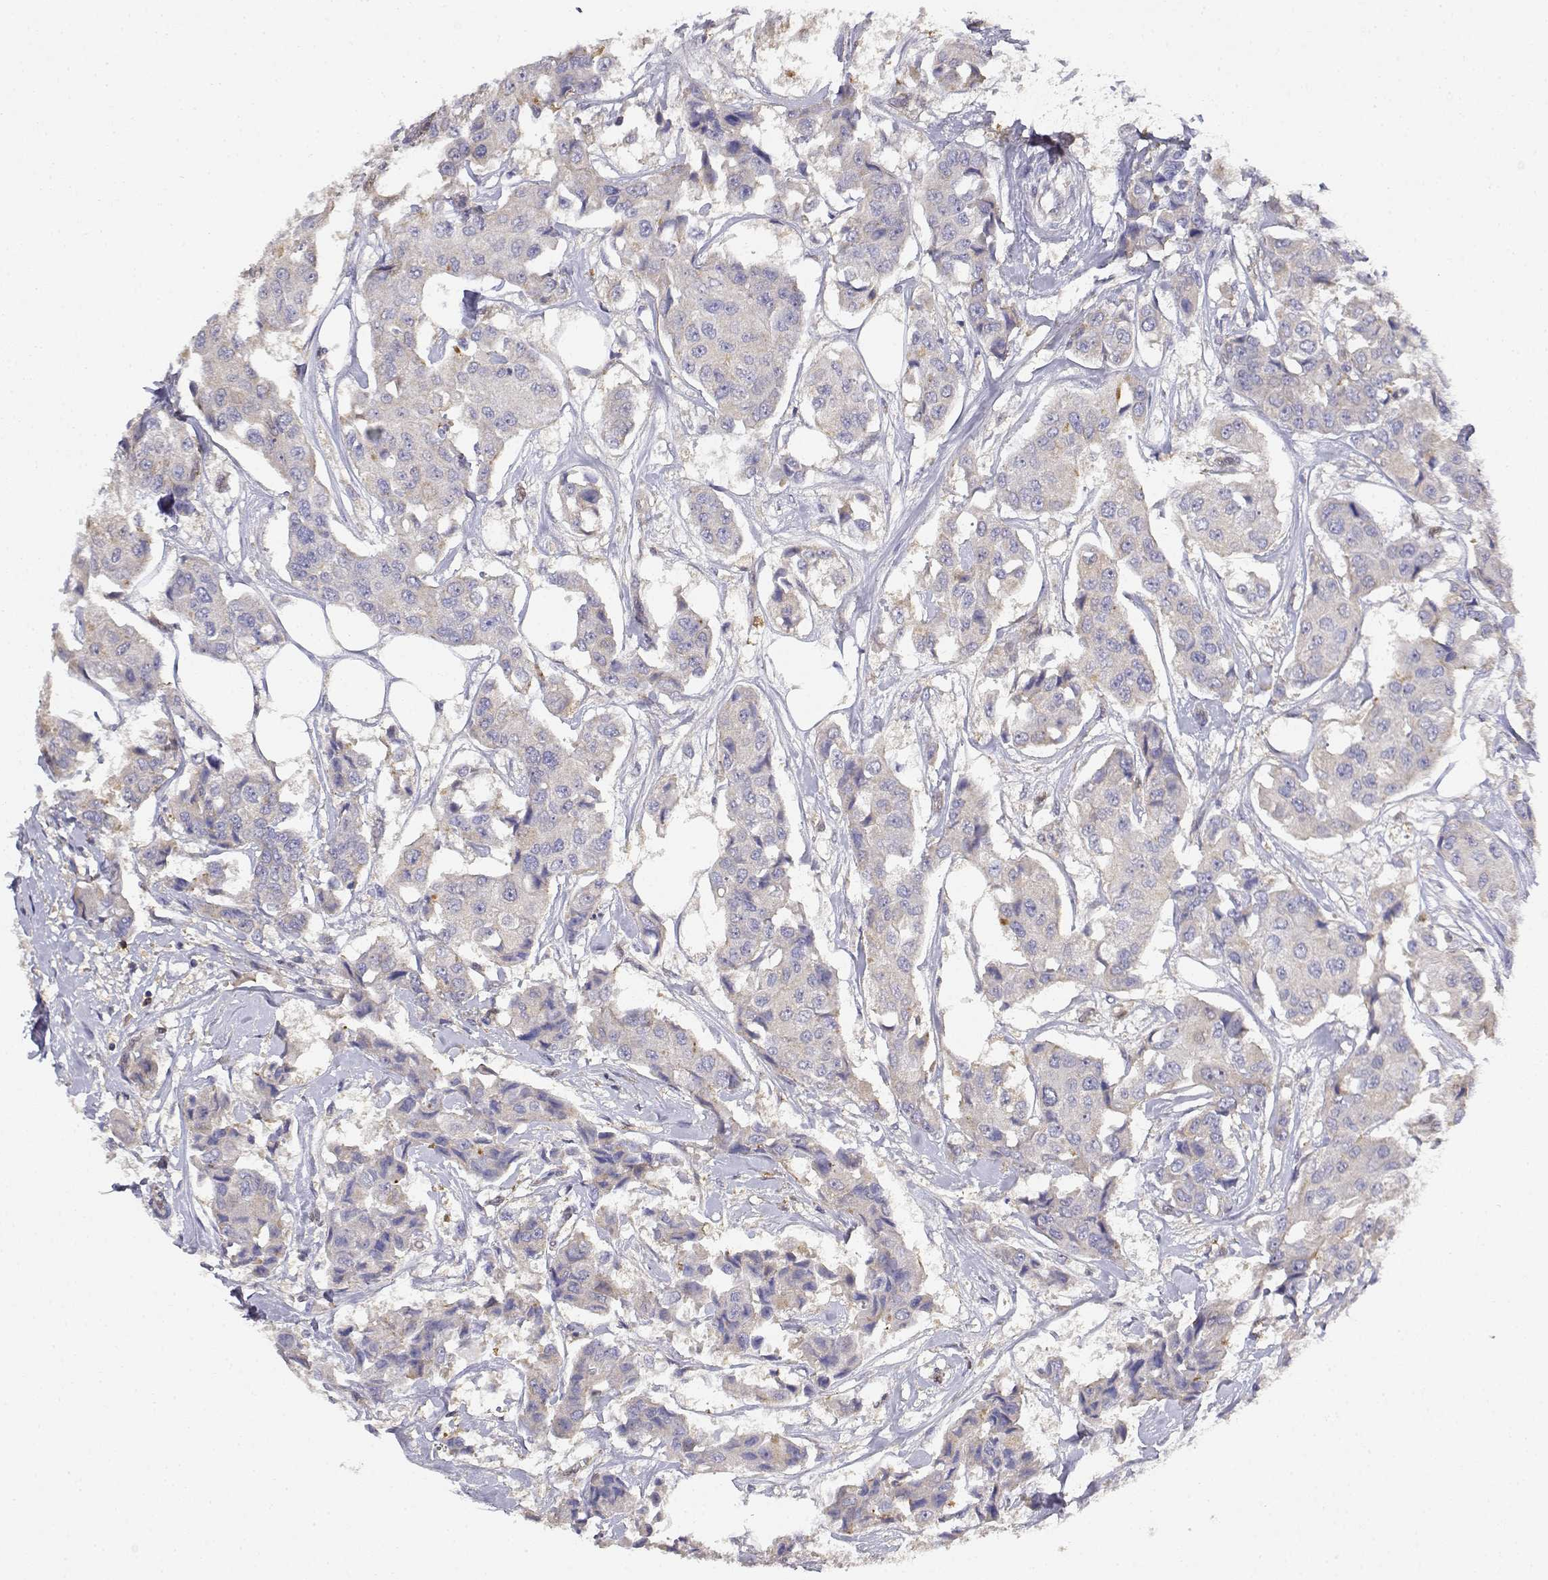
{"staining": {"intensity": "weak", "quantity": "<25%", "location": "cytoplasmic/membranous"}, "tissue": "breast cancer", "cell_type": "Tumor cells", "image_type": "cancer", "snomed": [{"axis": "morphology", "description": "Duct carcinoma"}, {"axis": "topography", "description": "Breast"}, {"axis": "topography", "description": "Lymph node"}], "caption": "Histopathology image shows no significant protein expression in tumor cells of breast cancer (invasive ductal carcinoma).", "gene": "ADA", "patient": {"sex": "female", "age": 80}}